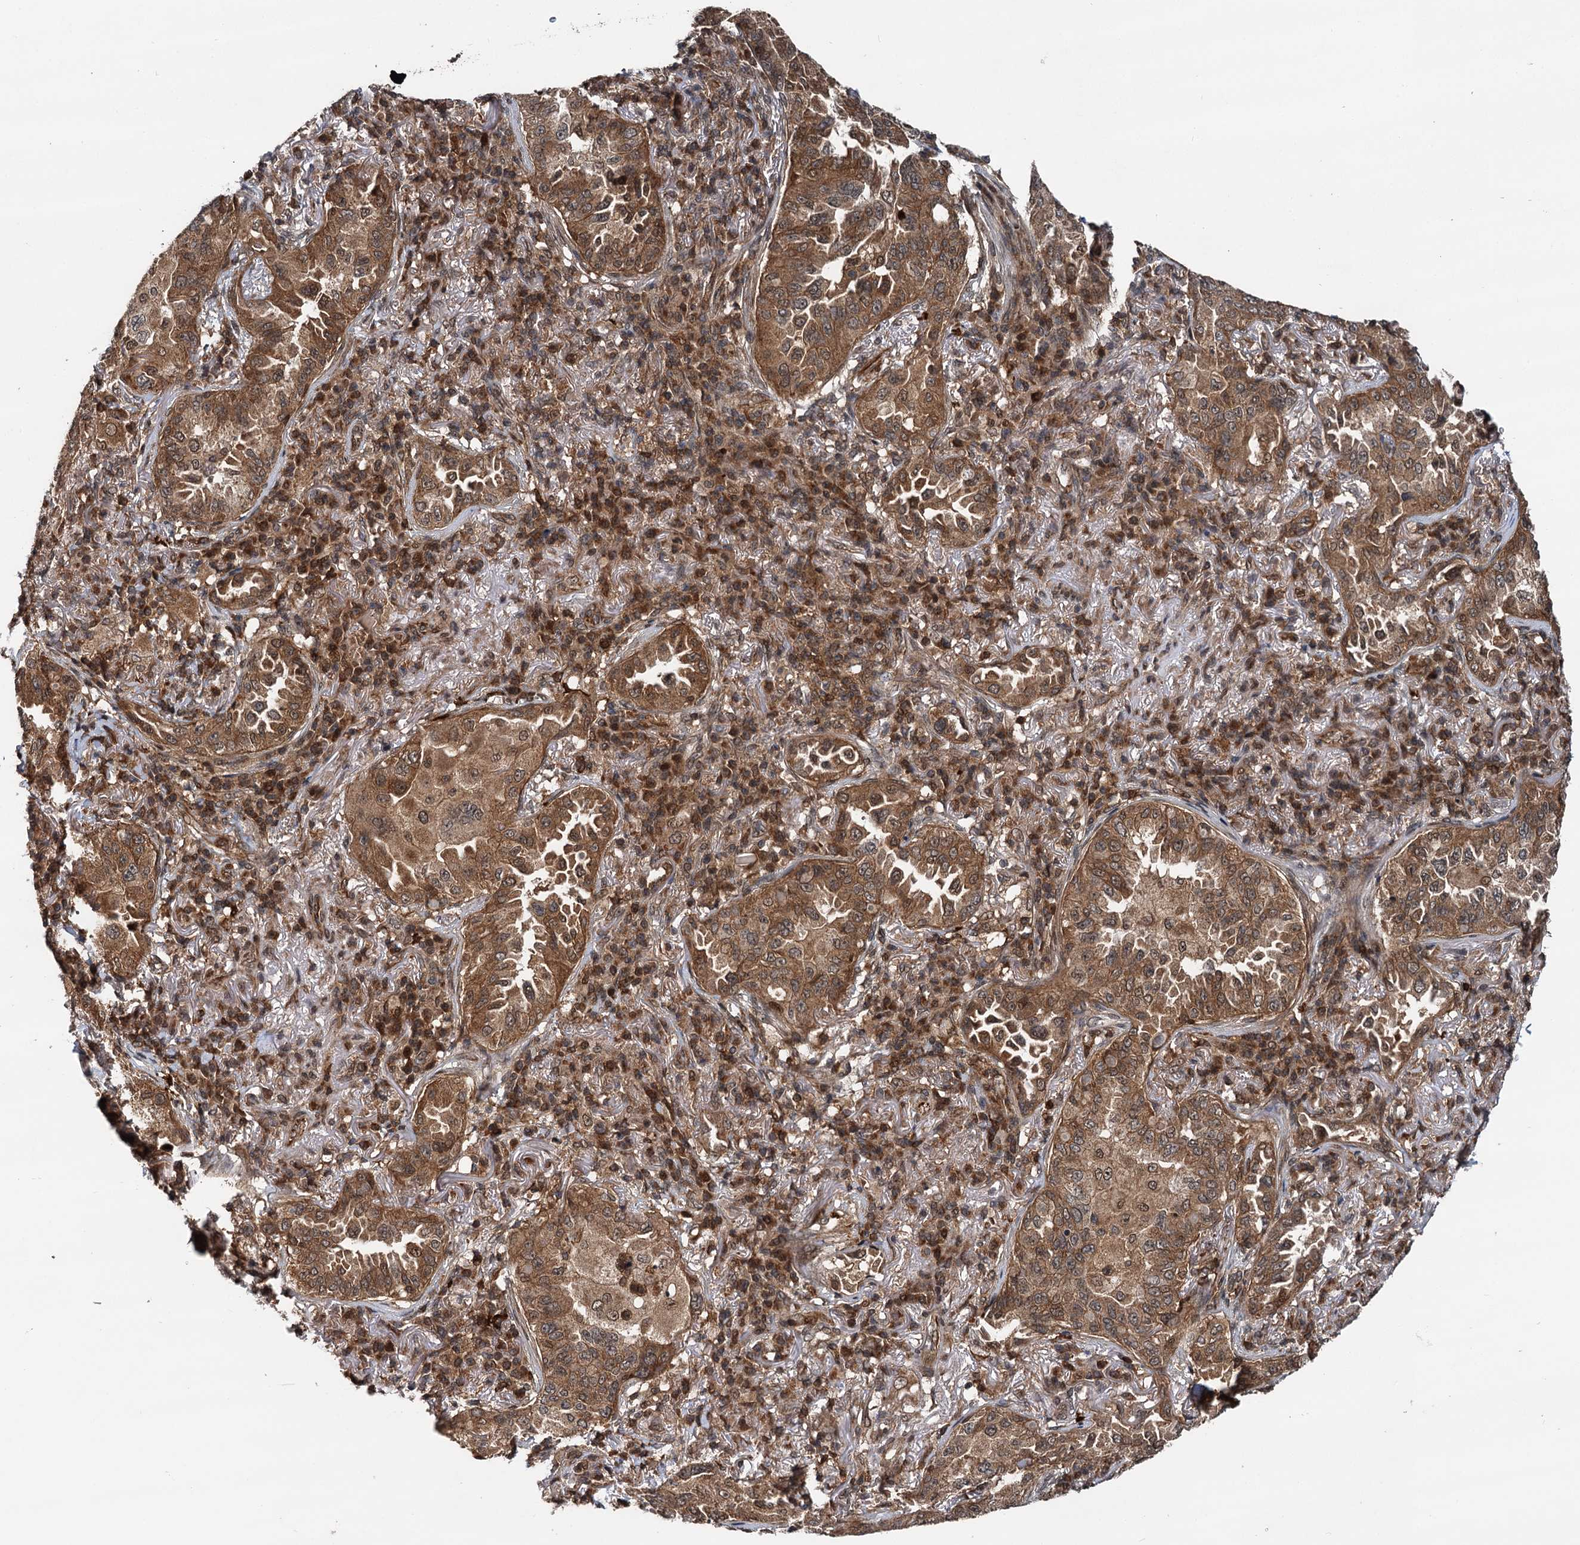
{"staining": {"intensity": "moderate", "quantity": ">75%", "location": "cytoplasmic/membranous,nuclear"}, "tissue": "lung cancer", "cell_type": "Tumor cells", "image_type": "cancer", "snomed": [{"axis": "morphology", "description": "Adenocarcinoma, NOS"}, {"axis": "topography", "description": "Lung"}], "caption": "The immunohistochemical stain shows moderate cytoplasmic/membranous and nuclear positivity in tumor cells of lung cancer tissue. (Brightfield microscopy of DAB IHC at high magnification).", "gene": "STUB1", "patient": {"sex": "female", "age": 69}}